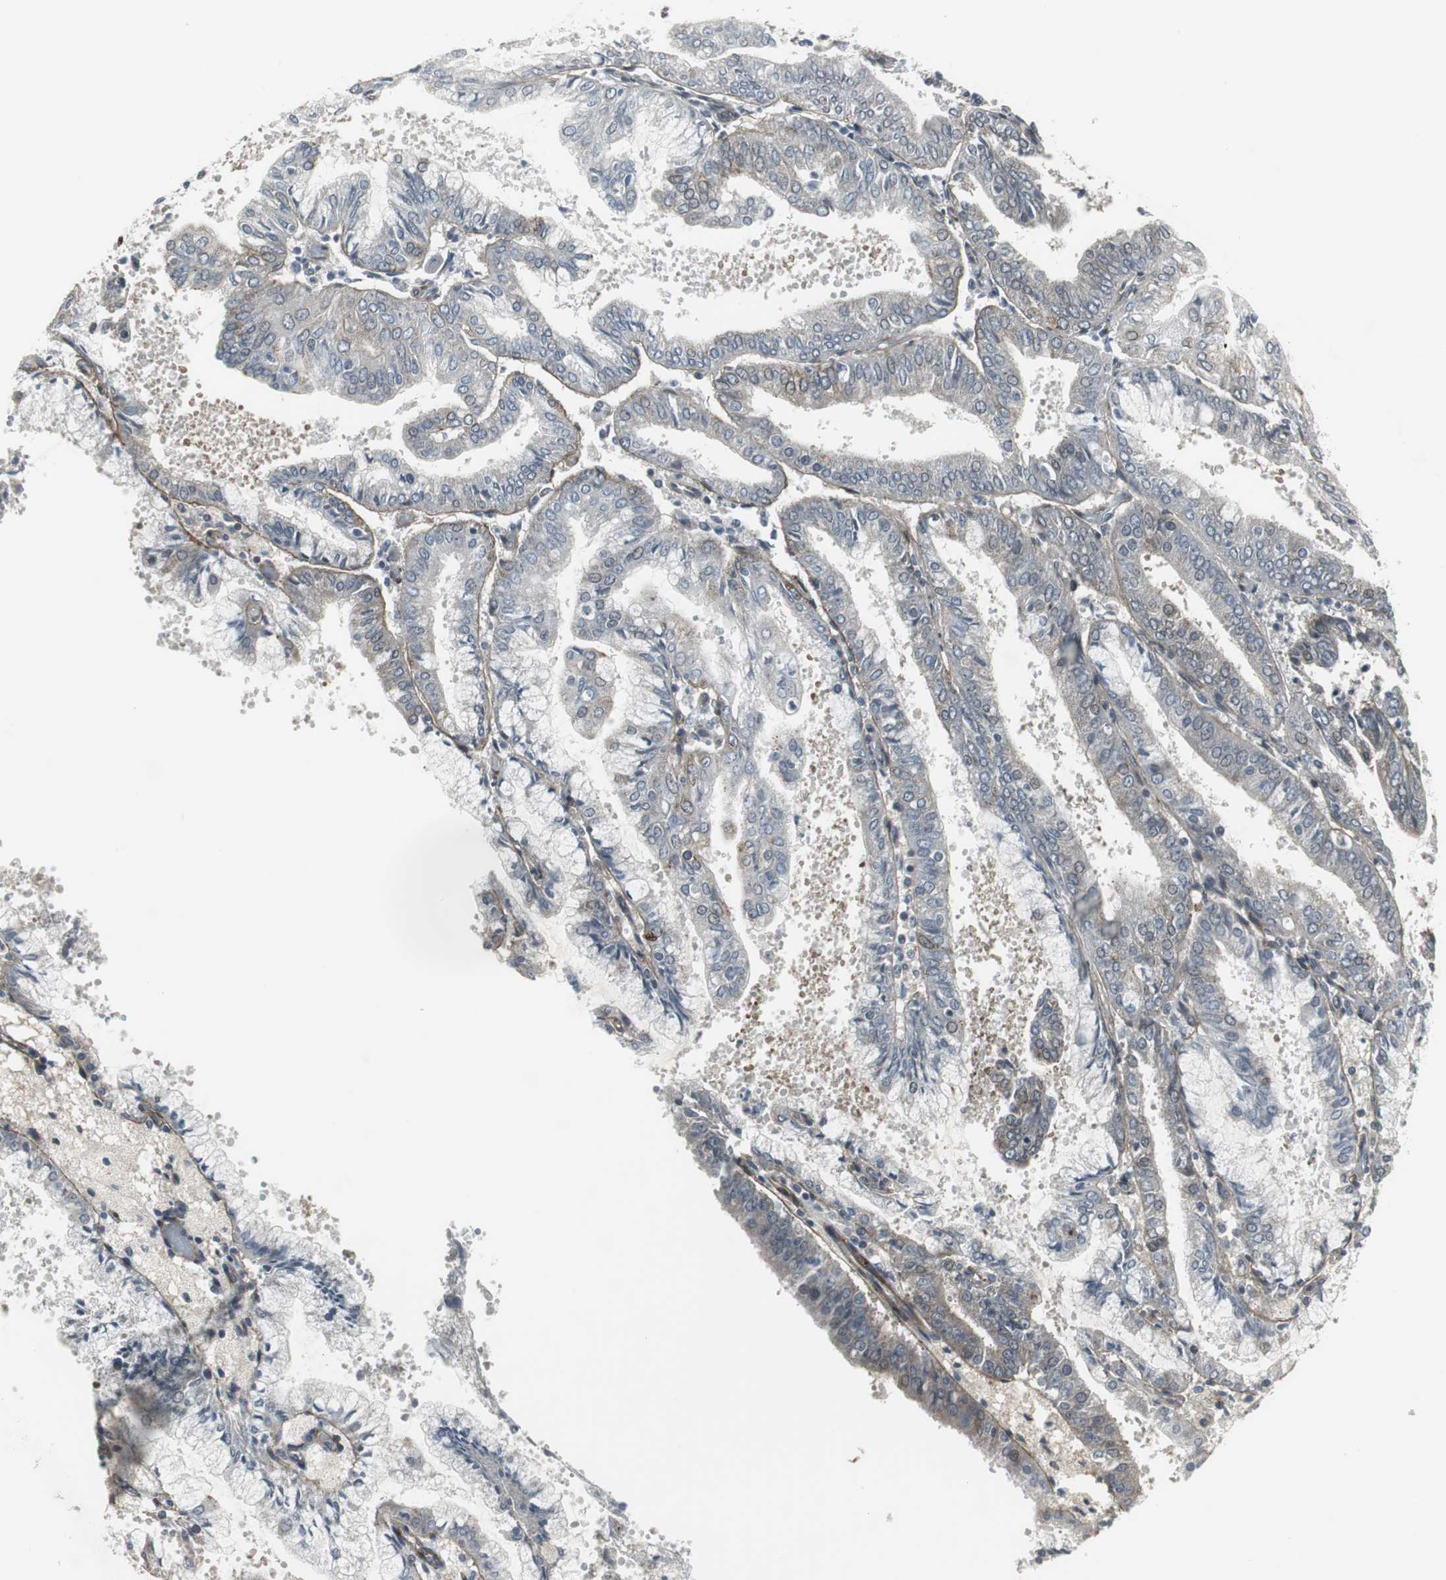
{"staining": {"intensity": "weak", "quantity": "<25%", "location": "cytoplasmic/membranous"}, "tissue": "endometrial cancer", "cell_type": "Tumor cells", "image_type": "cancer", "snomed": [{"axis": "morphology", "description": "Adenocarcinoma, NOS"}, {"axis": "topography", "description": "Endometrium"}], "caption": "Adenocarcinoma (endometrial) was stained to show a protein in brown. There is no significant staining in tumor cells. (Stains: DAB (3,3'-diaminobenzidine) immunohistochemistry (IHC) with hematoxylin counter stain, Microscopy: brightfield microscopy at high magnification).", "gene": "SCYL3", "patient": {"sex": "female", "age": 63}}